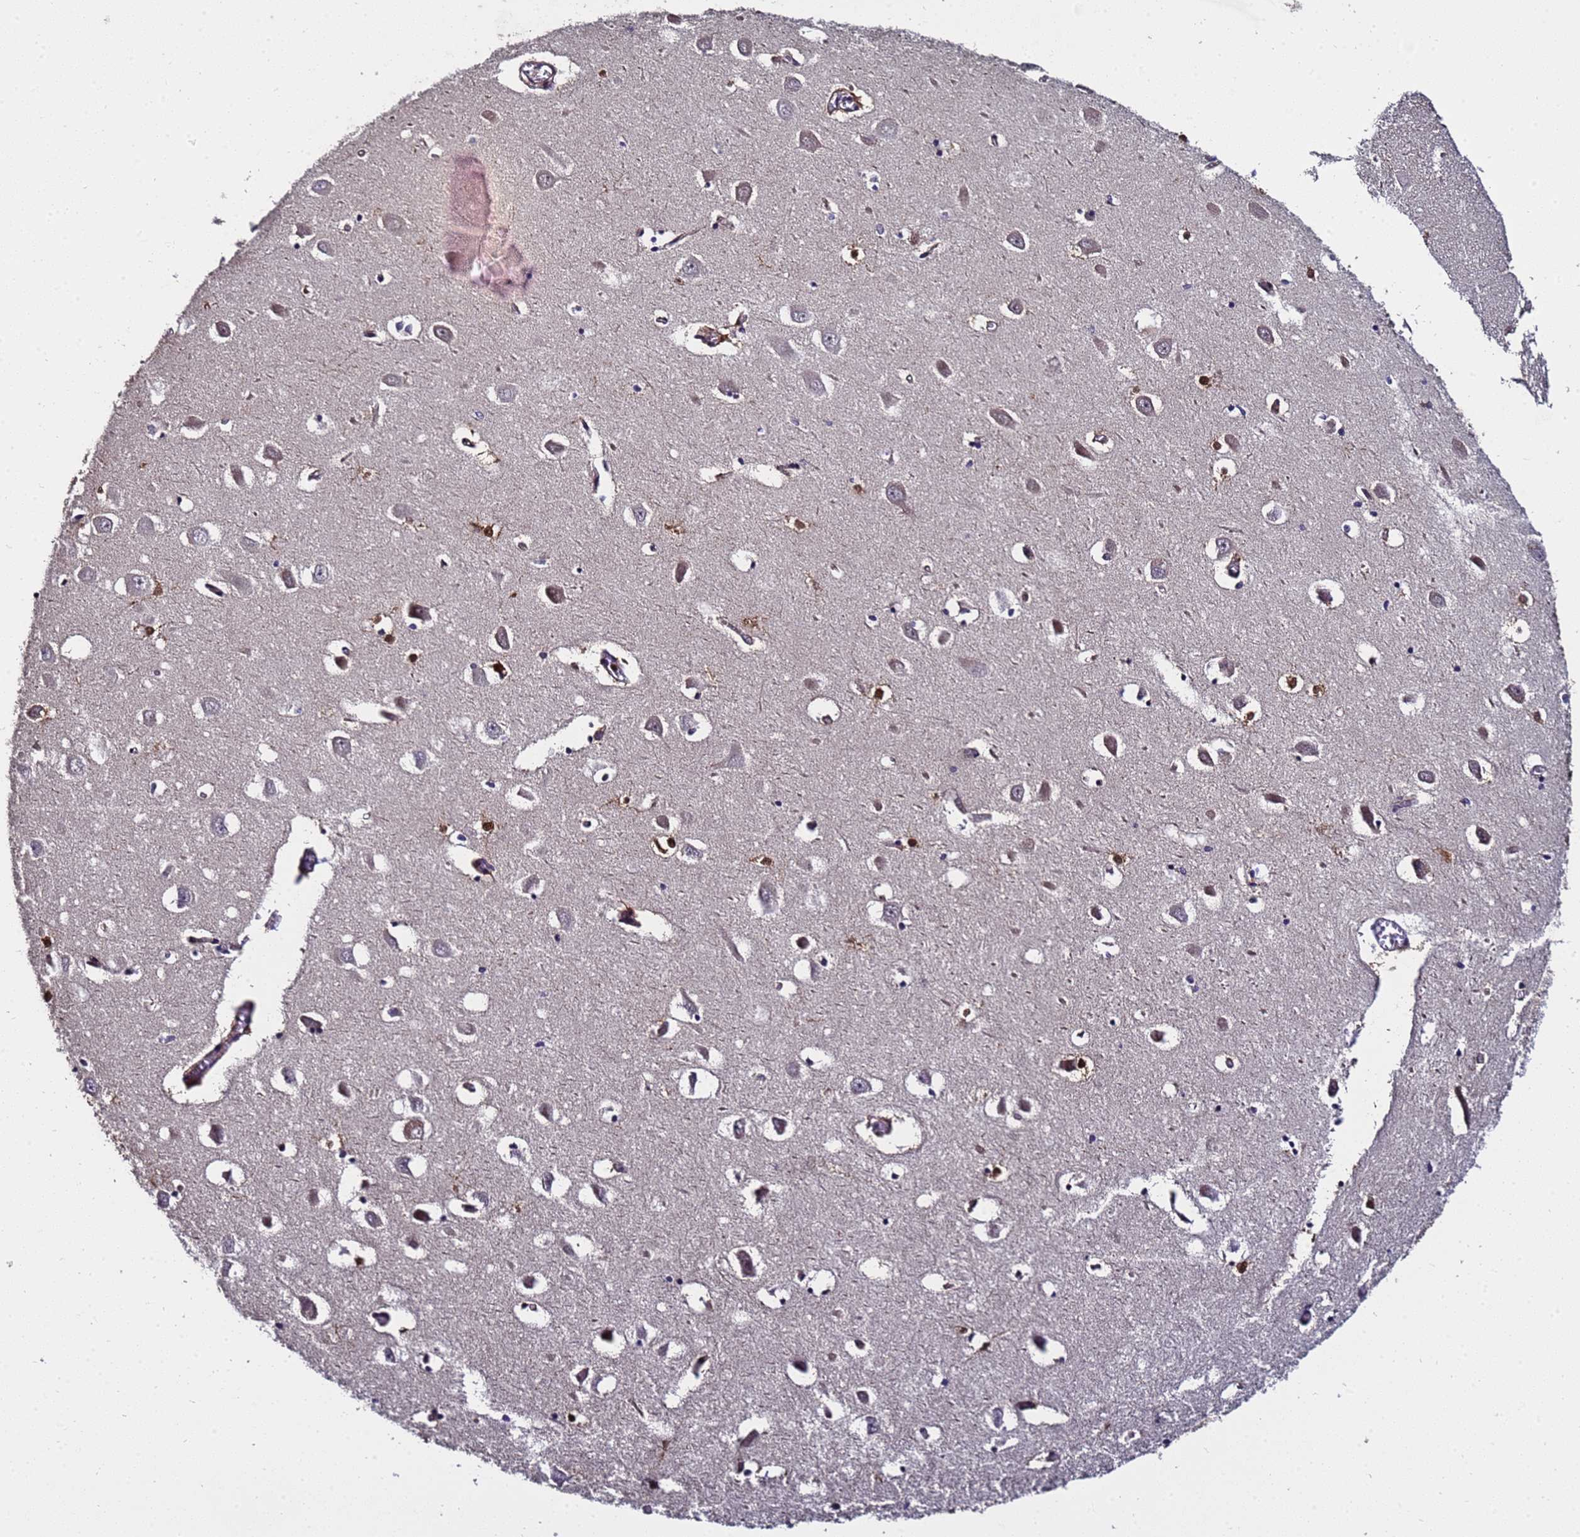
{"staining": {"intensity": "moderate", "quantity": "<25%", "location": "cytoplasmic/membranous,nuclear"}, "tissue": "hippocampus", "cell_type": "Glial cells", "image_type": "normal", "snomed": [{"axis": "morphology", "description": "Normal tissue, NOS"}, {"axis": "topography", "description": "Hippocampus"}], "caption": "Protein expression analysis of benign human hippocampus reveals moderate cytoplasmic/membranous,nuclear expression in approximately <25% of glial cells.", "gene": "GSTCD", "patient": {"sex": "male", "age": 70}}